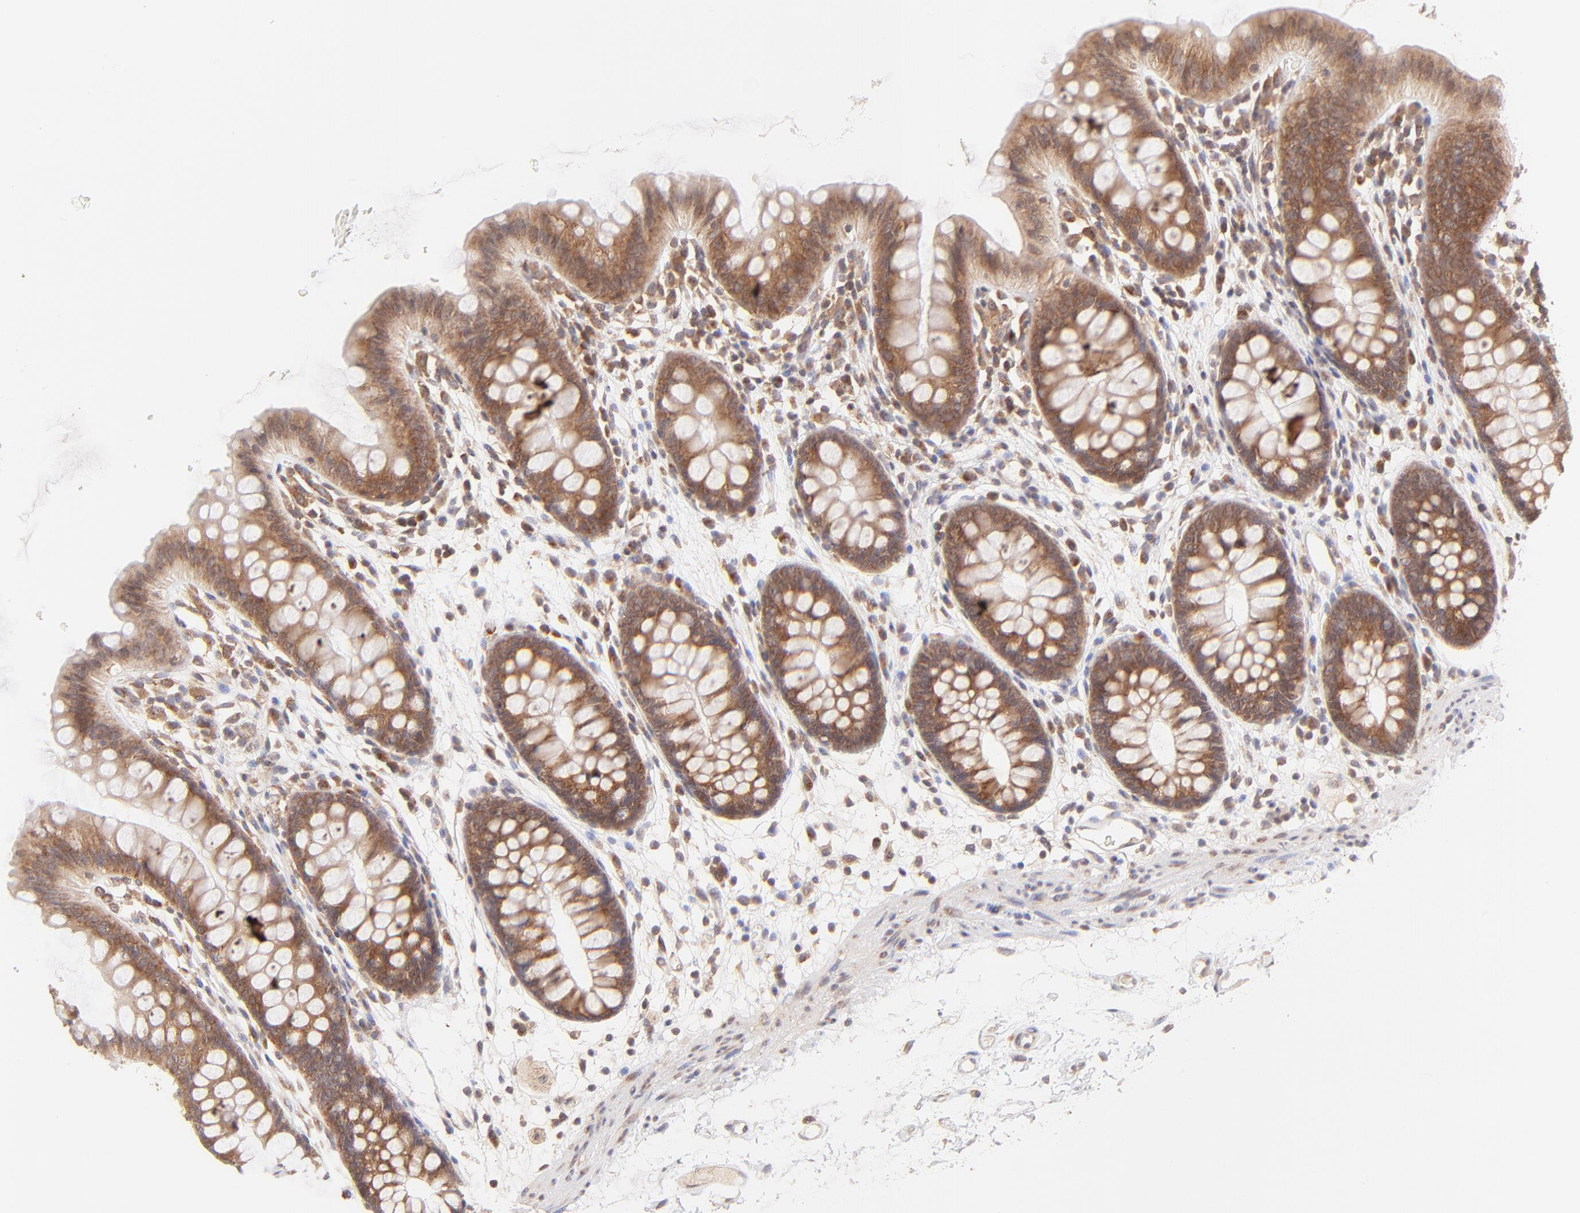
{"staining": {"intensity": "weak", "quantity": "25%-75%", "location": "cytoplasmic/membranous"}, "tissue": "colon", "cell_type": "Endothelial cells", "image_type": "normal", "snomed": [{"axis": "morphology", "description": "Normal tissue, NOS"}, {"axis": "topography", "description": "Smooth muscle"}, {"axis": "topography", "description": "Colon"}], "caption": "Brown immunohistochemical staining in unremarkable colon exhibits weak cytoplasmic/membranous staining in approximately 25%-75% of endothelial cells. Nuclei are stained in blue.", "gene": "TNRC6B", "patient": {"sex": "male", "age": 67}}